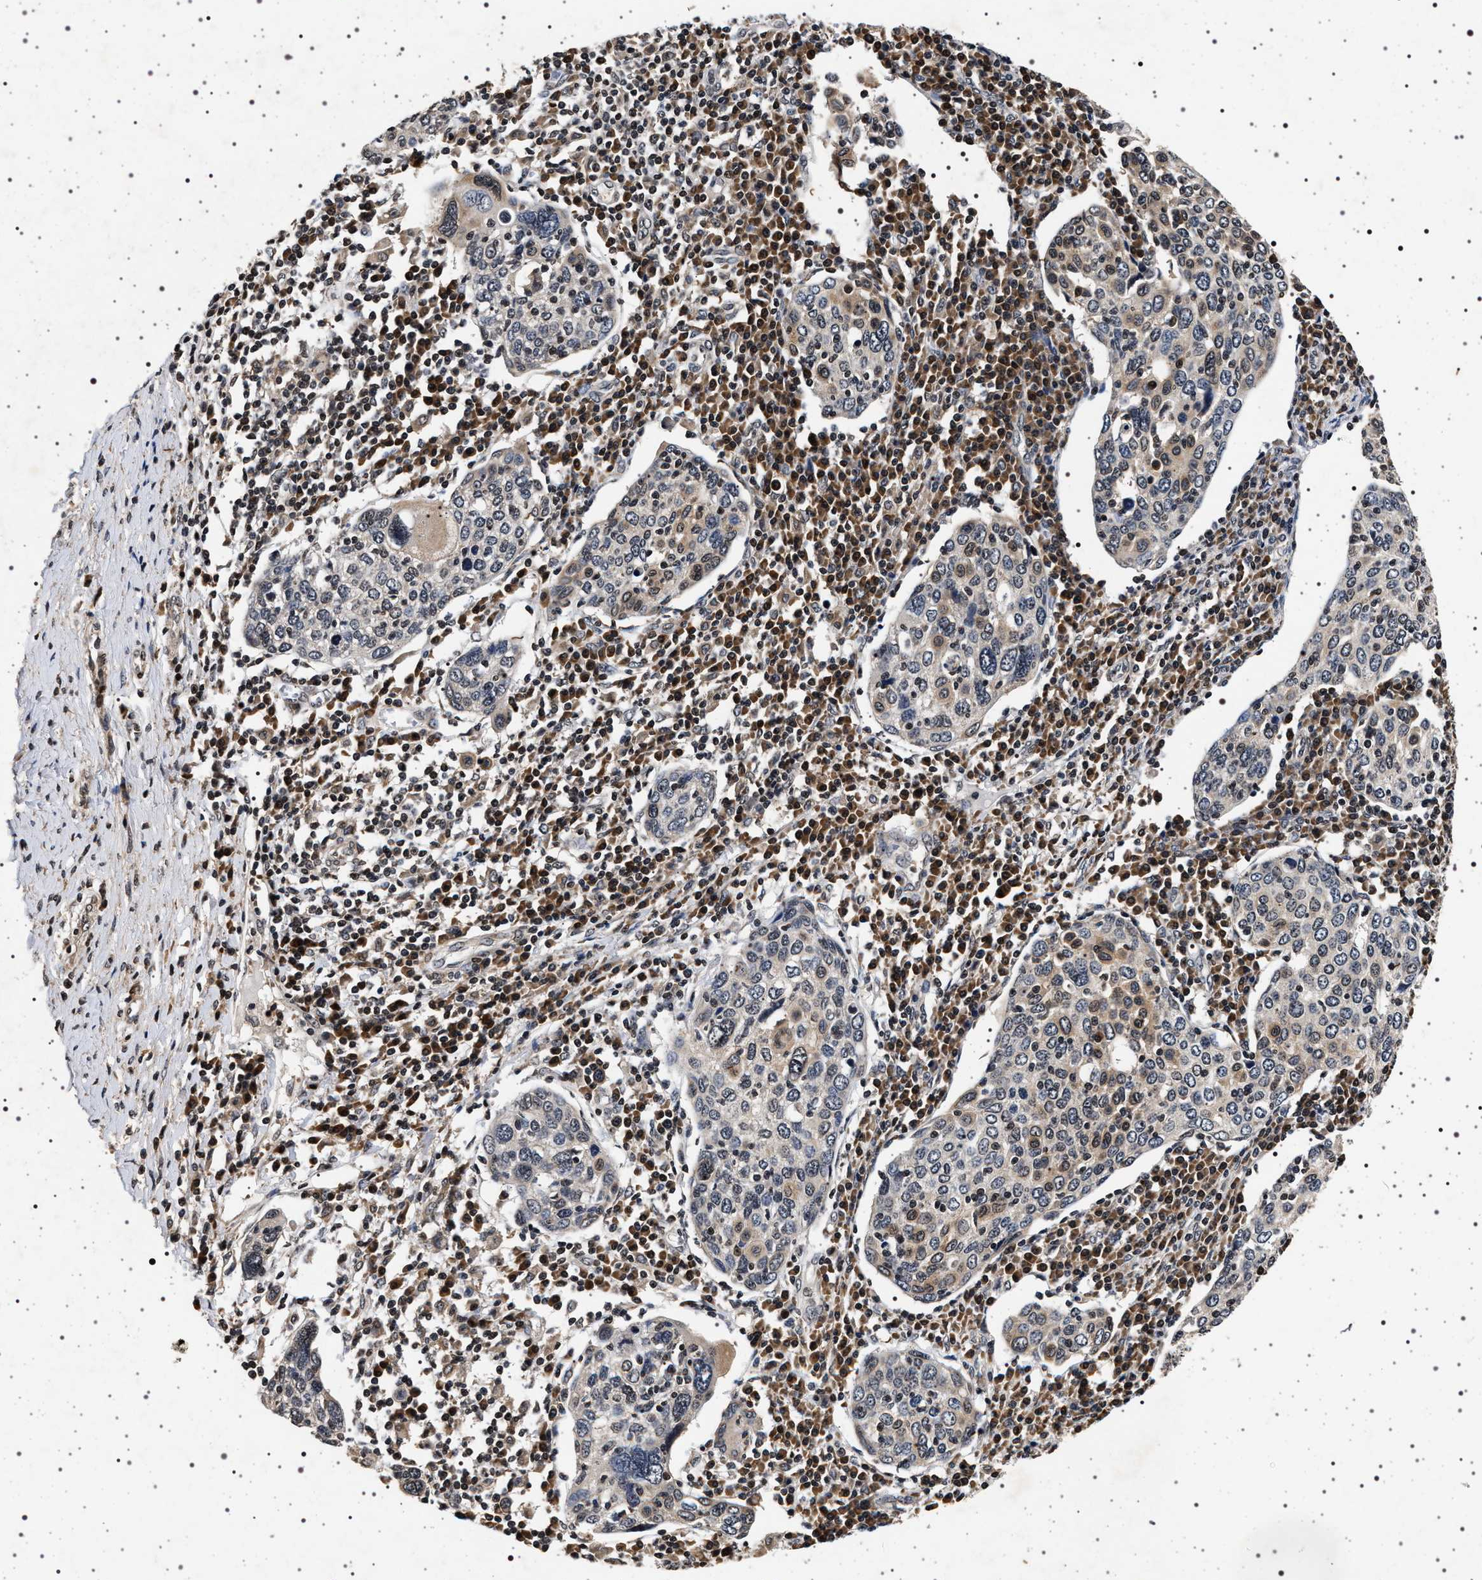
{"staining": {"intensity": "weak", "quantity": "<25%", "location": "cytoplasmic/membranous"}, "tissue": "cervical cancer", "cell_type": "Tumor cells", "image_type": "cancer", "snomed": [{"axis": "morphology", "description": "Squamous cell carcinoma, NOS"}, {"axis": "topography", "description": "Cervix"}], "caption": "High magnification brightfield microscopy of cervical squamous cell carcinoma stained with DAB (3,3'-diaminobenzidine) (brown) and counterstained with hematoxylin (blue): tumor cells show no significant positivity.", "gene": "CDKN1B", "patient": {"sex": "female", "age": 40}}